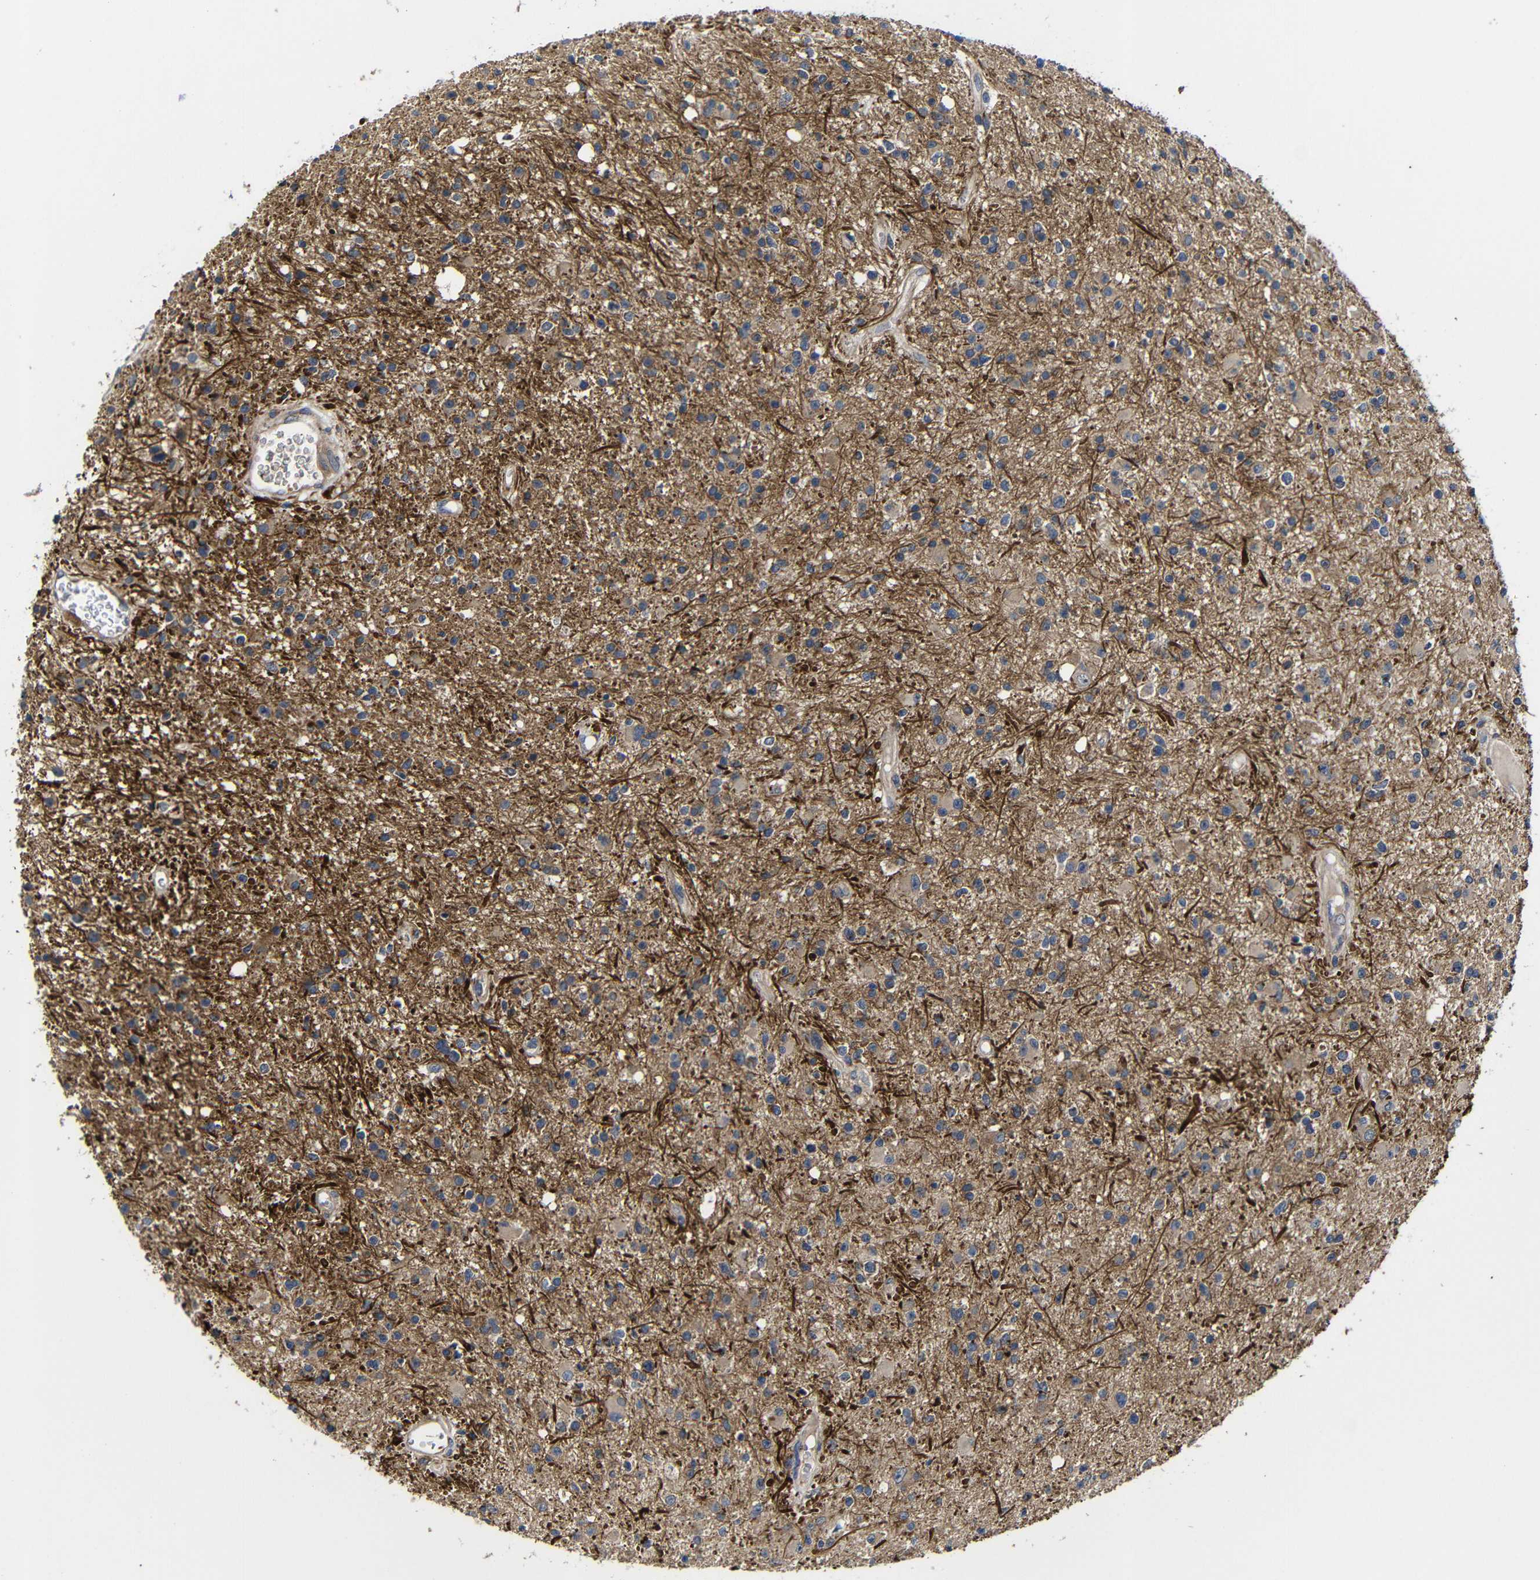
{"staining": {"intensity": "weak", "quantity": ">75%", "location": "cytoplasmic/membranous"}, "tissue": "glioma", "cell_type": "Tumor cells", "image_type": "cancer", "snomed": [{"axis": "morphology", "description": "Glioma, malignant, High grade"}, {"axis": "topography", "description": "Brain"}], "caption": "Weak cytoplasmic/membranous positivity for a protein is appreciated in approximately >75% of tumor cells of malignant glioma (high-grade) using immunohistochemistry (IHC).", "gene": "LPAR5", "patient": {"sex": "male", "age": 33}}